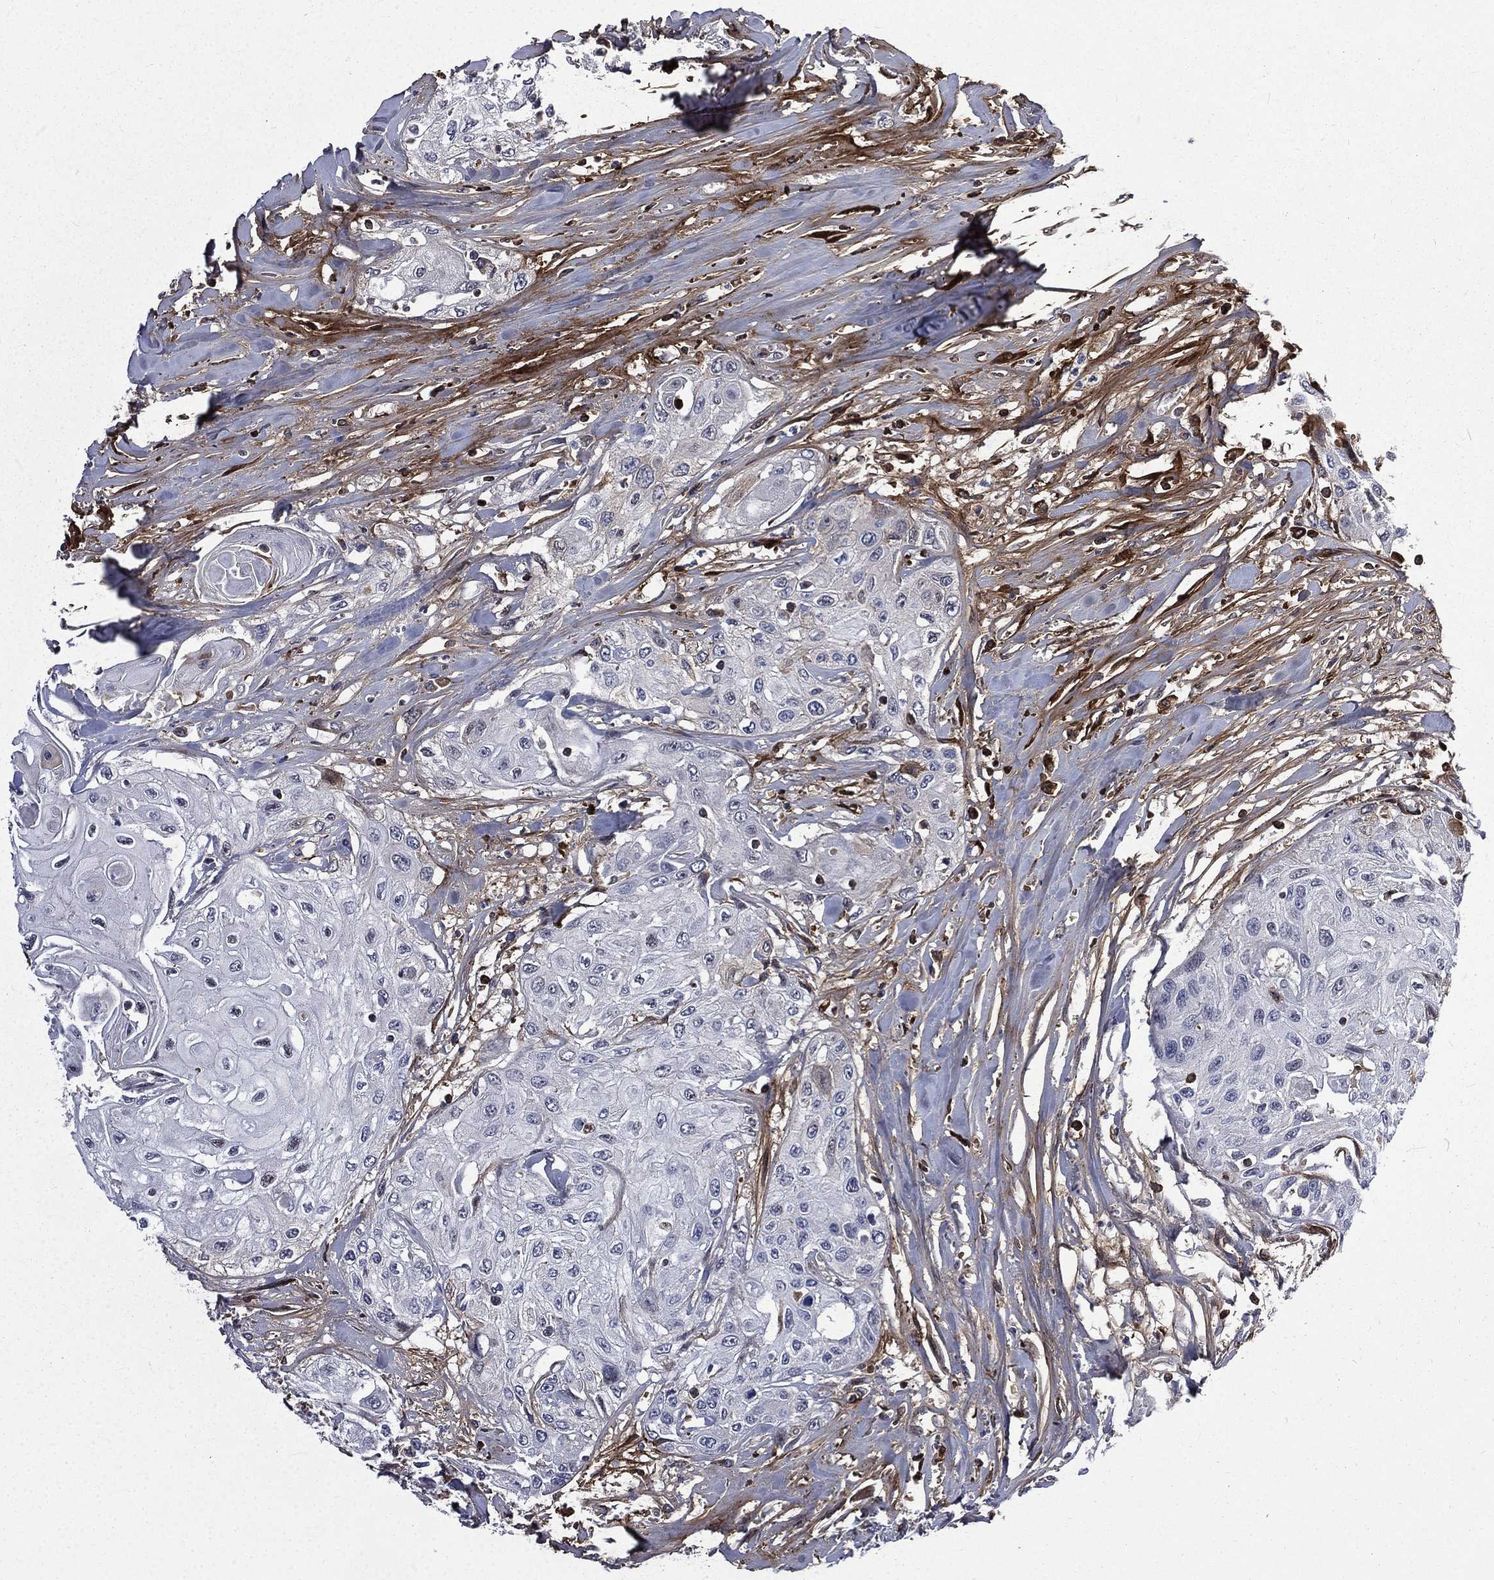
{"staining": {"intensity": "negative", "quantity": "none", "location": "none"}, "tissue": "head and neck cancer", "cell_type": "Tumor cells", "image_type": "cancer", "snomed": [{"axis": "morphology", "description": "Normal tissue, NOS"}, {"axis": "morphology", "description": "Squamous cell carcinoma, NOS"}, {"axis": "topography", "description": "Oral tissue"}, {"axis": "topography", "description": "Peripheral nerve tissue"}, {"axis": "topography", "description": "Head-Neck"}], "caption": "Head and neck squamous cell carcinoma stained for a protein using immunohistochemistry demonstrates no expression tumor cells.", "gene": "FGG", "patient": {"sex": "female", "age": 59}}